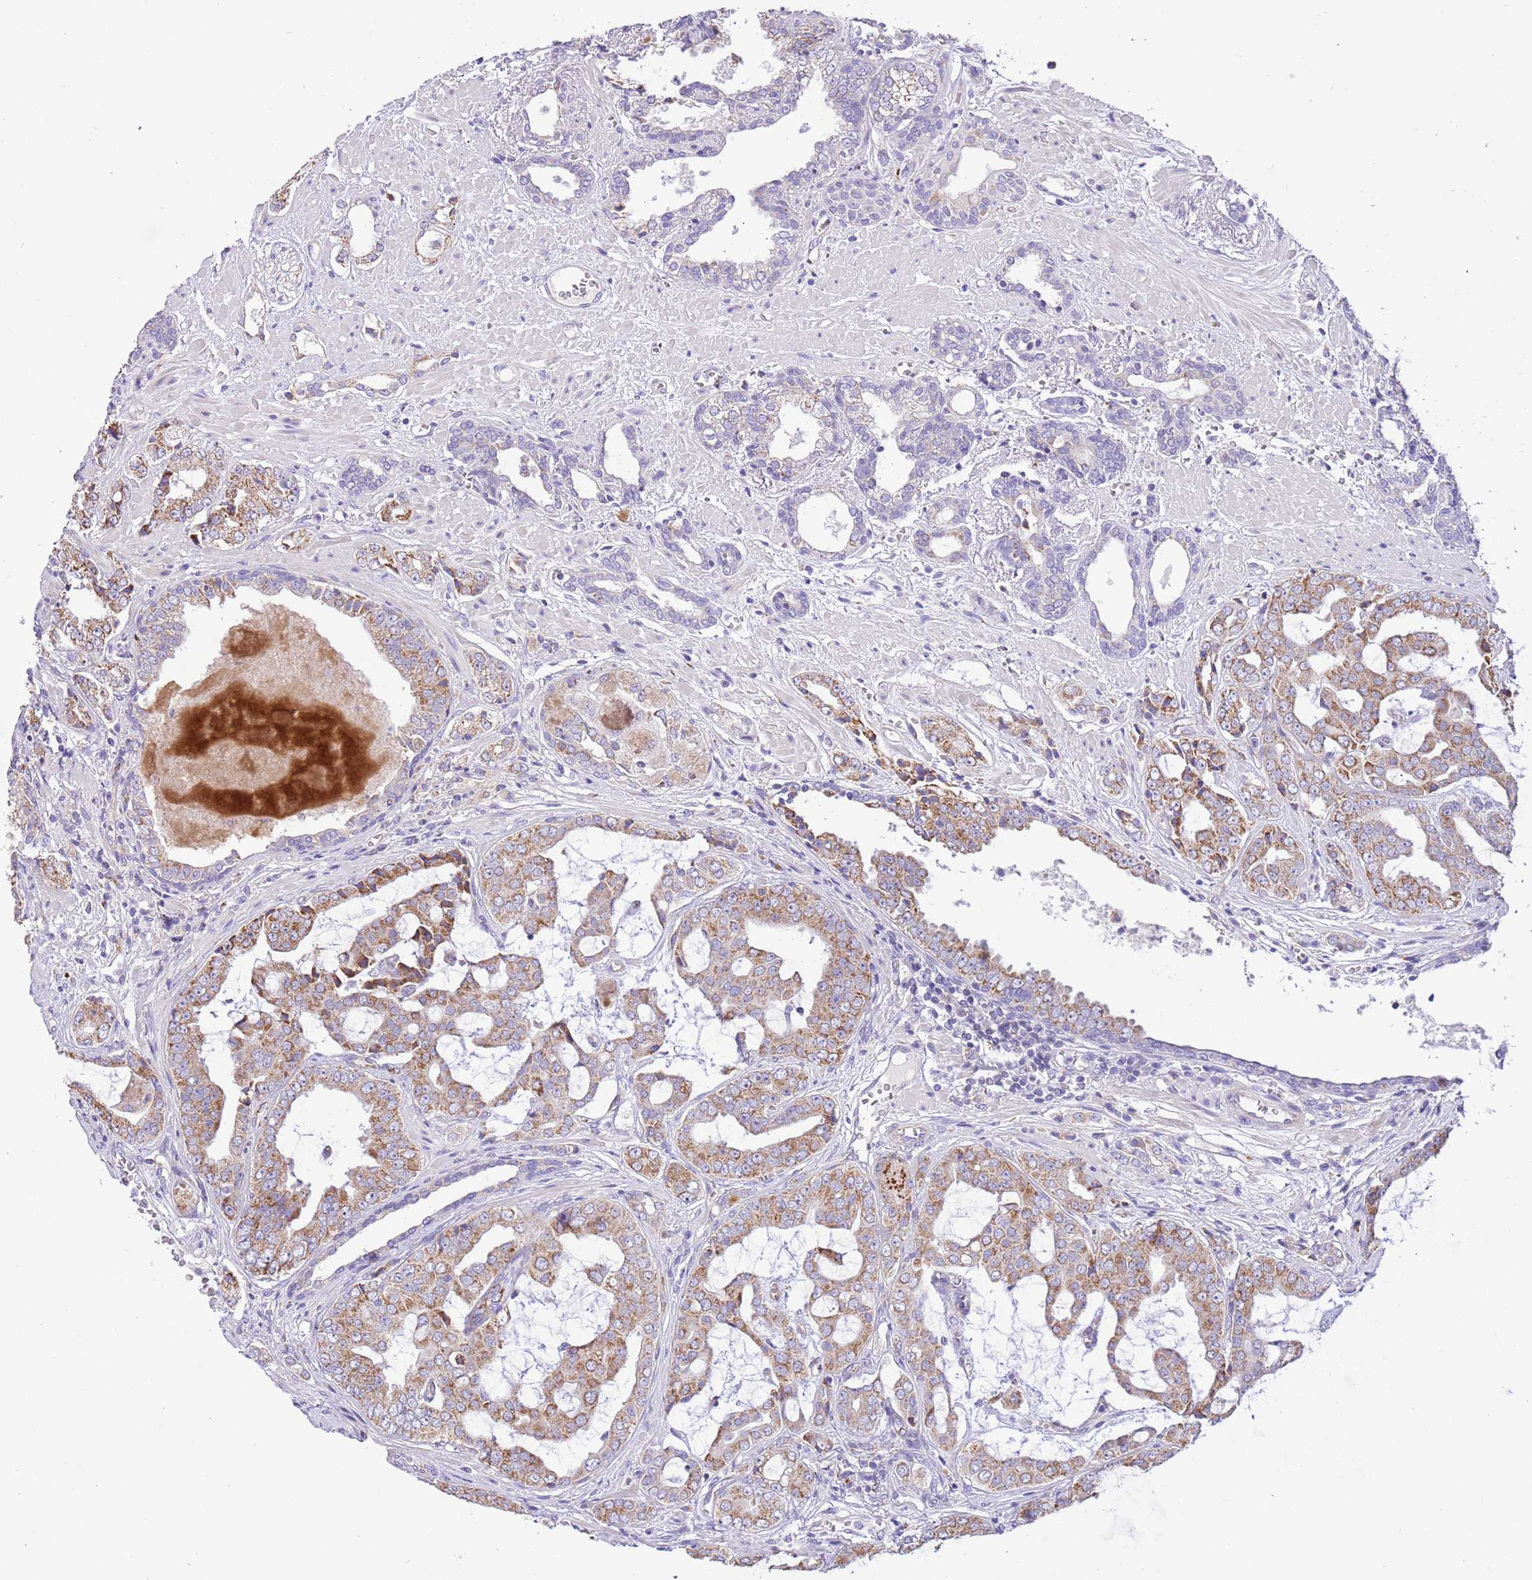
{"staining": {"intensity": "moderate", "quantity": ">75%", "location": "cytoplasmic/membranous"}, "tissue": "prostate cancer", "cell_type": "Tumor cells", "image_type": "cancer", "snomed": [{"axis": "morphology", "description": "Adenocarcinoma, High grade"}, {"axis": "topography", "description": "Prostate"}], "caption": "Immunohistochemical staining of human prostate high-grade adenocarcinoma demonstrates medium levels of moderate cytoplasmic/membranous protein expression in approximately >75% of tumor cells.", "gene": "COX17", "patient": {"sex": "male", "age": 71}}